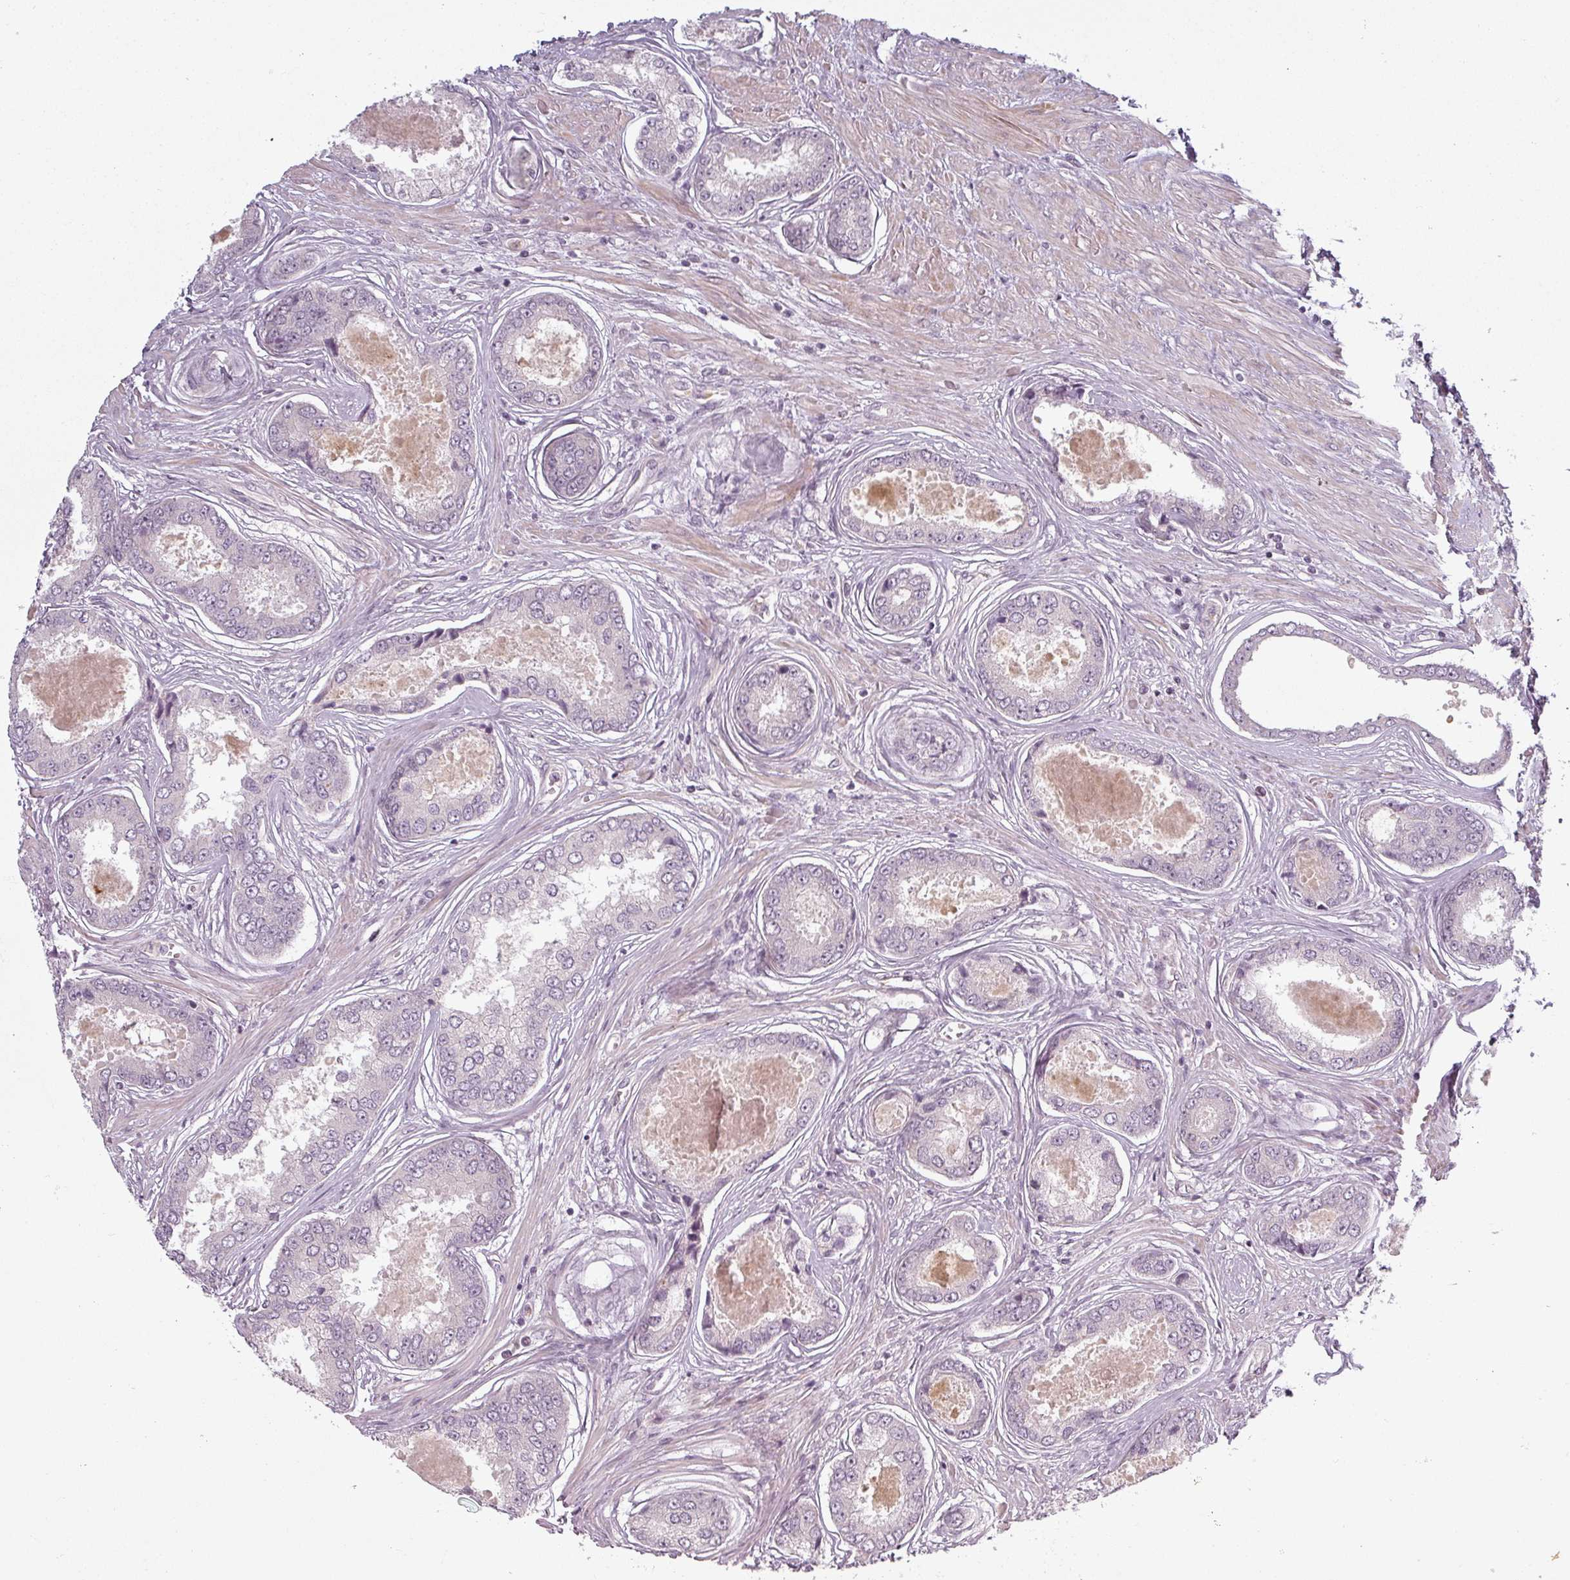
{"staining": {"intensity": "negative", "quantity": "none", "location": "none"}, "tissue": "prostate cancer", "cell_type": "Tumor cells", "image_type": "cancer", "snomed": [{"axis": "morphology", "description": "Adenocarcinoma, Low grade"}, {"axis": "topography", "description": "Prostate"}], "caption": "Immunohistochemical staining of human prostate cancer demonstrates no significant positivity in tumor cells.", "gene": "SLC16A9", "patient": {"sex": "male", "age": 68}}